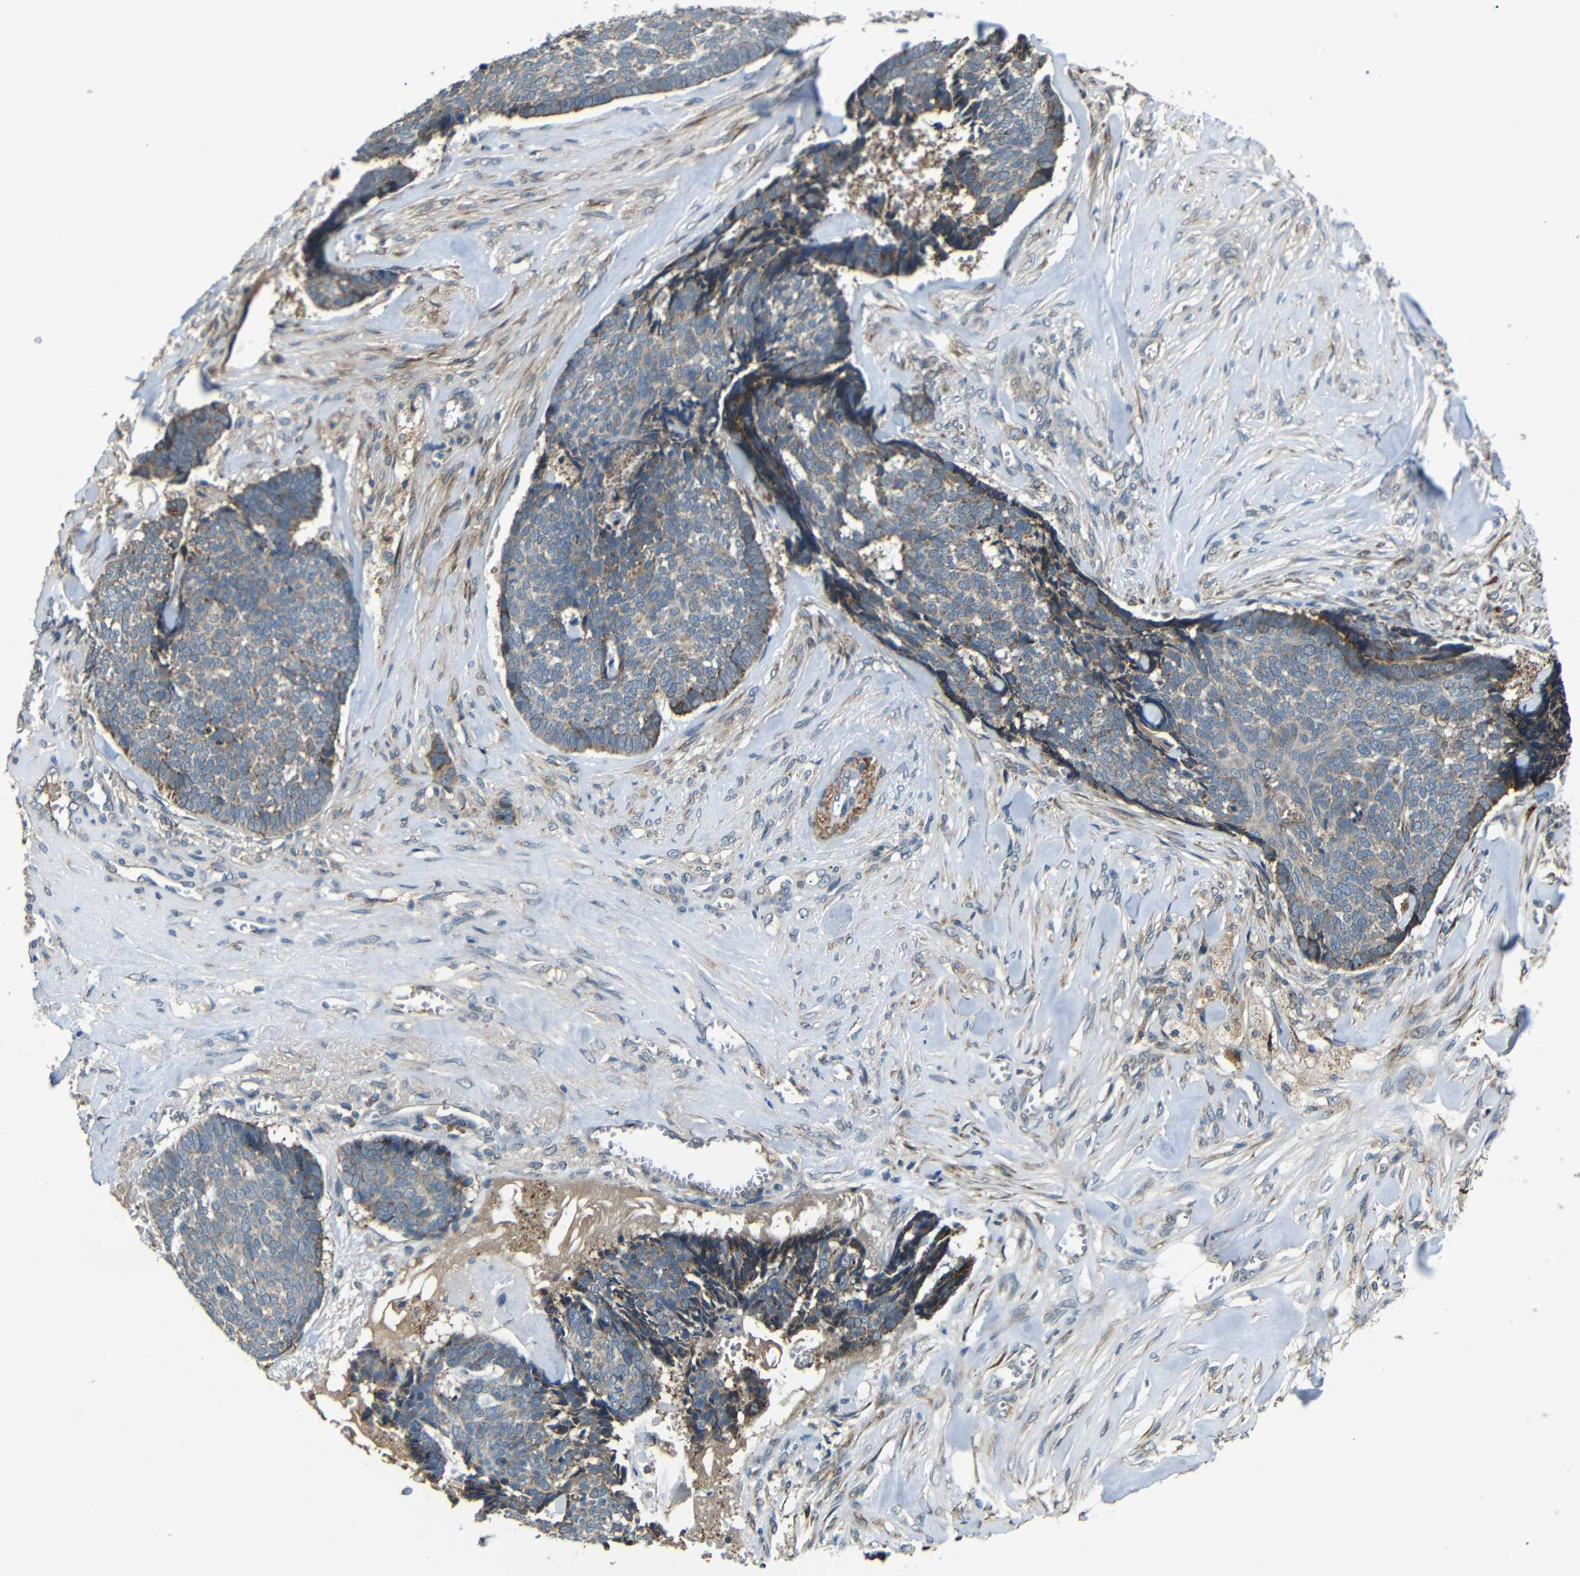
{"staining": {"intensity": "moderate", "quantity": "<25%", "location": "cytoplasmic/membranous"}, "tissue": "skin cancer", "cell_type": "Tumor cells", "image_type": "cancer", "snomed": [{"axis": "morphology", "description": "Basal cell carcinoma"}, {"axis": "topography", "description": "Skin"}], "caption": "Skin cancer tissue reveals moderate cytoplasmic/membranous expression in approximately <25% of tumor cells", "gene": "ATP7A", "patient": {"sex": "male", "age": 84}}